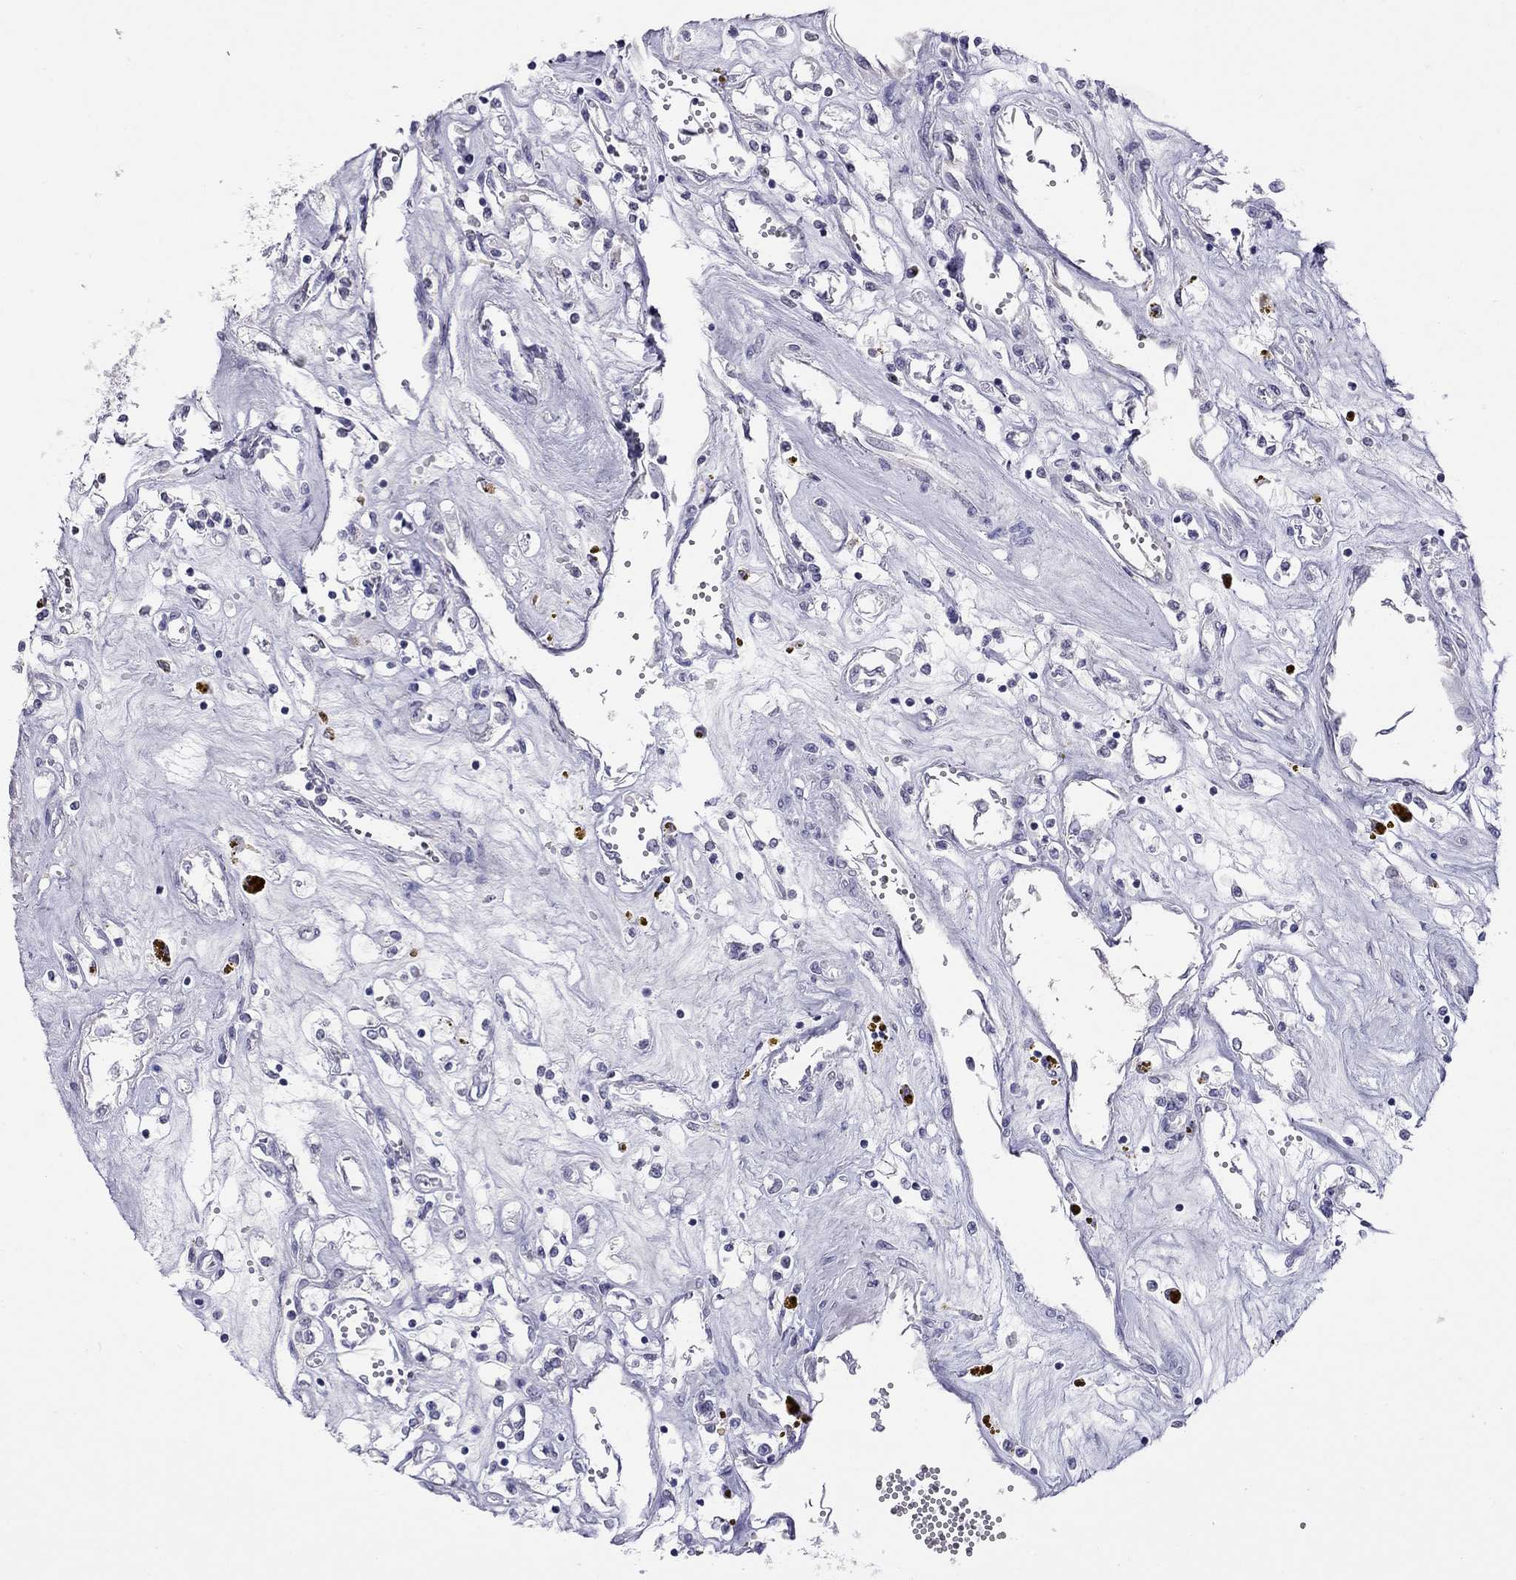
{"staining": {"intensity": "negative", "quantity": "none", "location": "none"}, "tissue": "renal cancer", "cell_type": "Tumor cells", "image_type": "cancer", "snomed": [{"axis": "morphology", "description": "Adenocarcinoma, NOS"}, {"axis": "topography", "description": "Kidney"}], "caption": "Immunohistochemistry of adenocarcinoma (renal) demonstrates no expression in tumor cells.", "gene": "MUC16", "patient": {"sex": "female", "age": 59}}